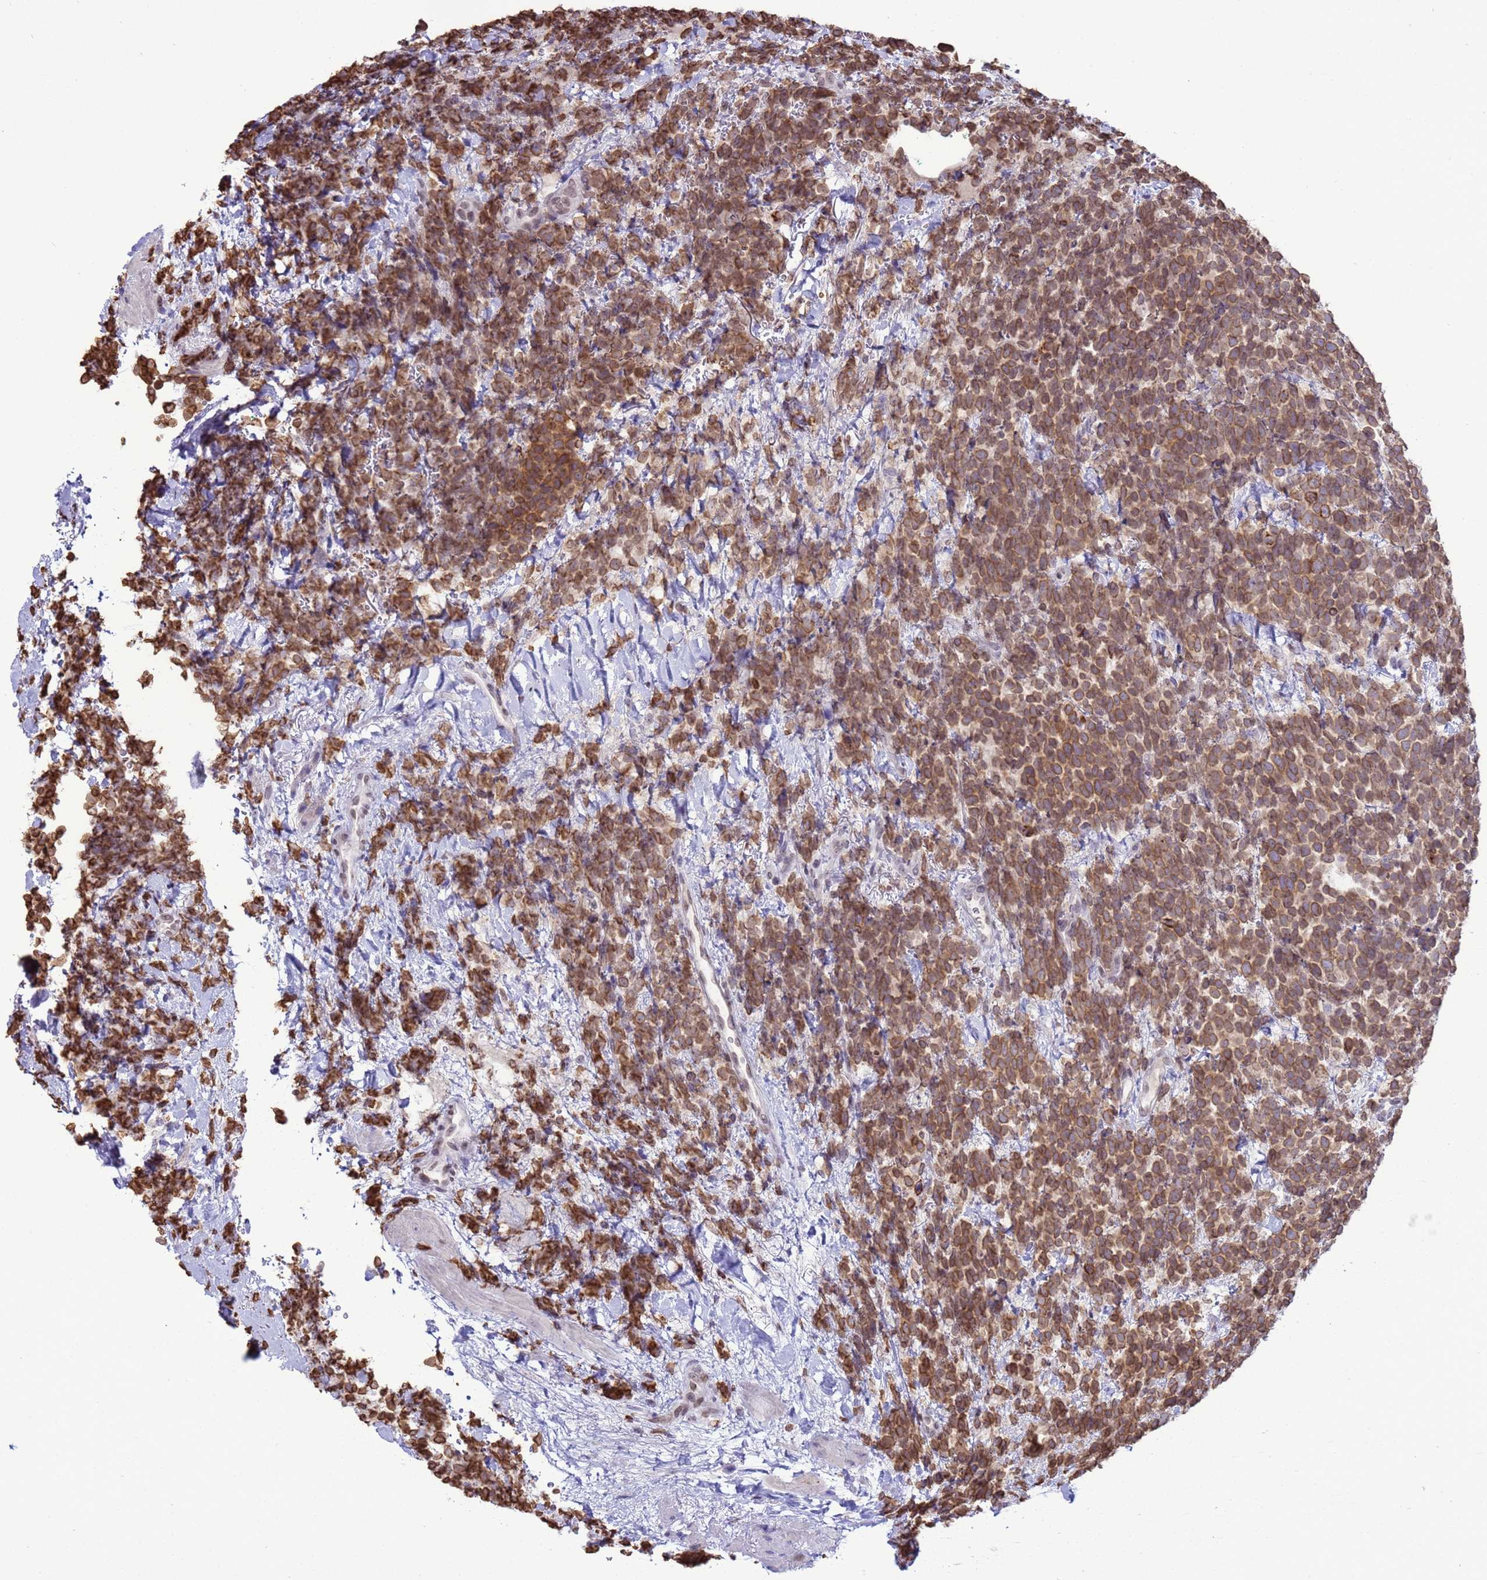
{"staining": {"intensity": "moderate", "quantity": ">75%", "location": "cytoplasmic/membranous,nuclear"}, "tissue": "urothelial cancer", "cell_type": "Tumor cells", "image_type": "cancer", "snomed": [{"axis": "morphology", "description": "Urothelial carcinoma, High grade"}, {"axis": "topography", "description": "Urinary bladder"}], "caption": "Urothelial carcinoma (high-grade) tissue demonstrates moderate cytoplasmic/membranous and nuclear staining in about >75% of tumor cells", "gene": "DHX37", "patient": {"sex": "female", "age": 82}}